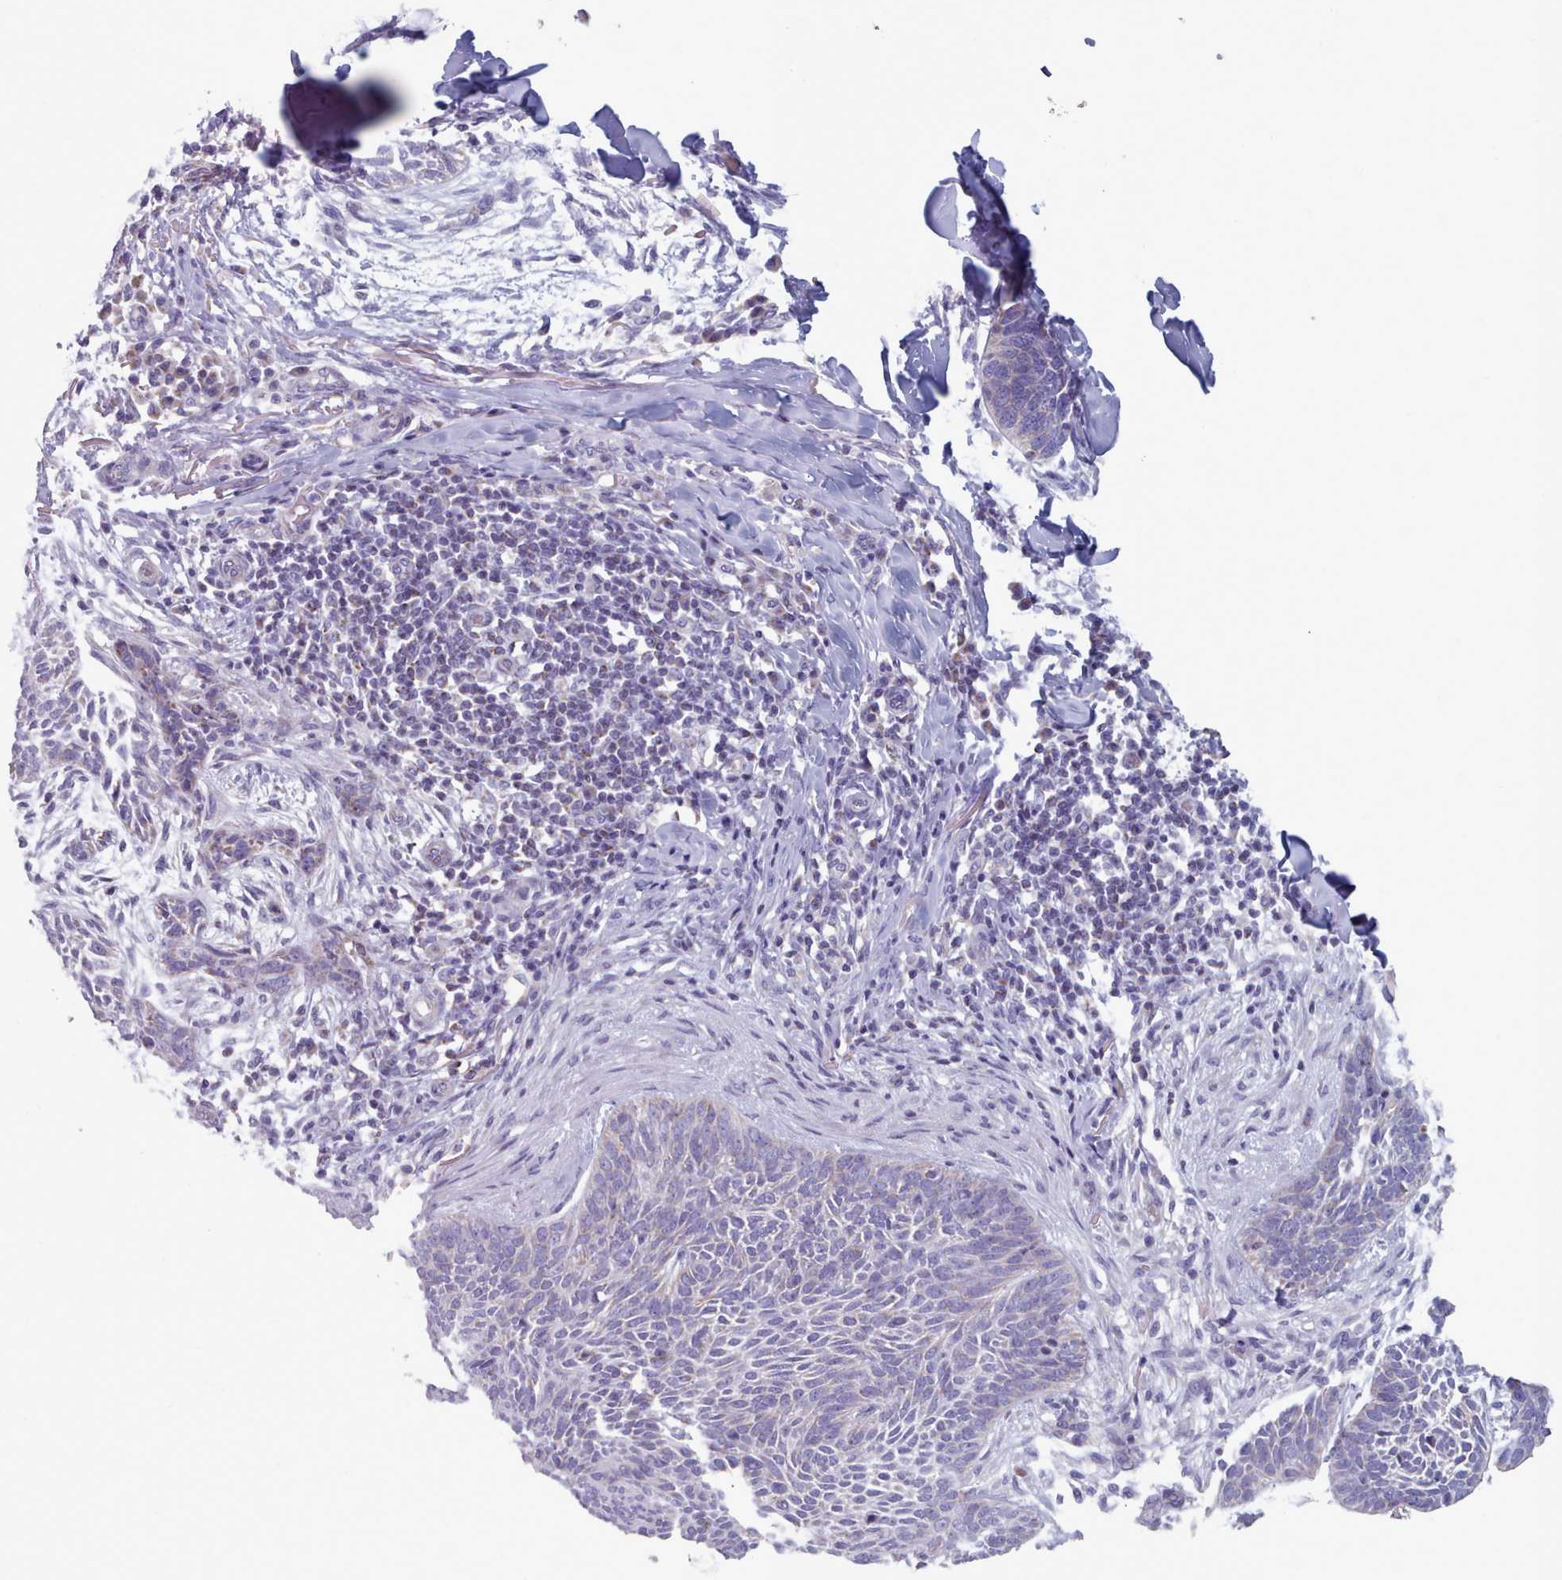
{"staining": {"intensity": "negative", "quantity": "none", "location": "none"}, "tissue": "skin cancer", "cell_type": "Tumor cells", "image_type": "cancer", "snomed": [{"axis": "morphology", "description": "Basal cell carcinoma"}, {"axis": "topography", "description": "Skin"}], "caption": "An immunohistochemistry histopathology image of skin cancer (basal cell carcinoma) is shown. There is no staining in tumor cells of skin cancer (basal cell carcinoma).", "gene": "HAO1", "patient": {"sex": "male", "age": 85}}